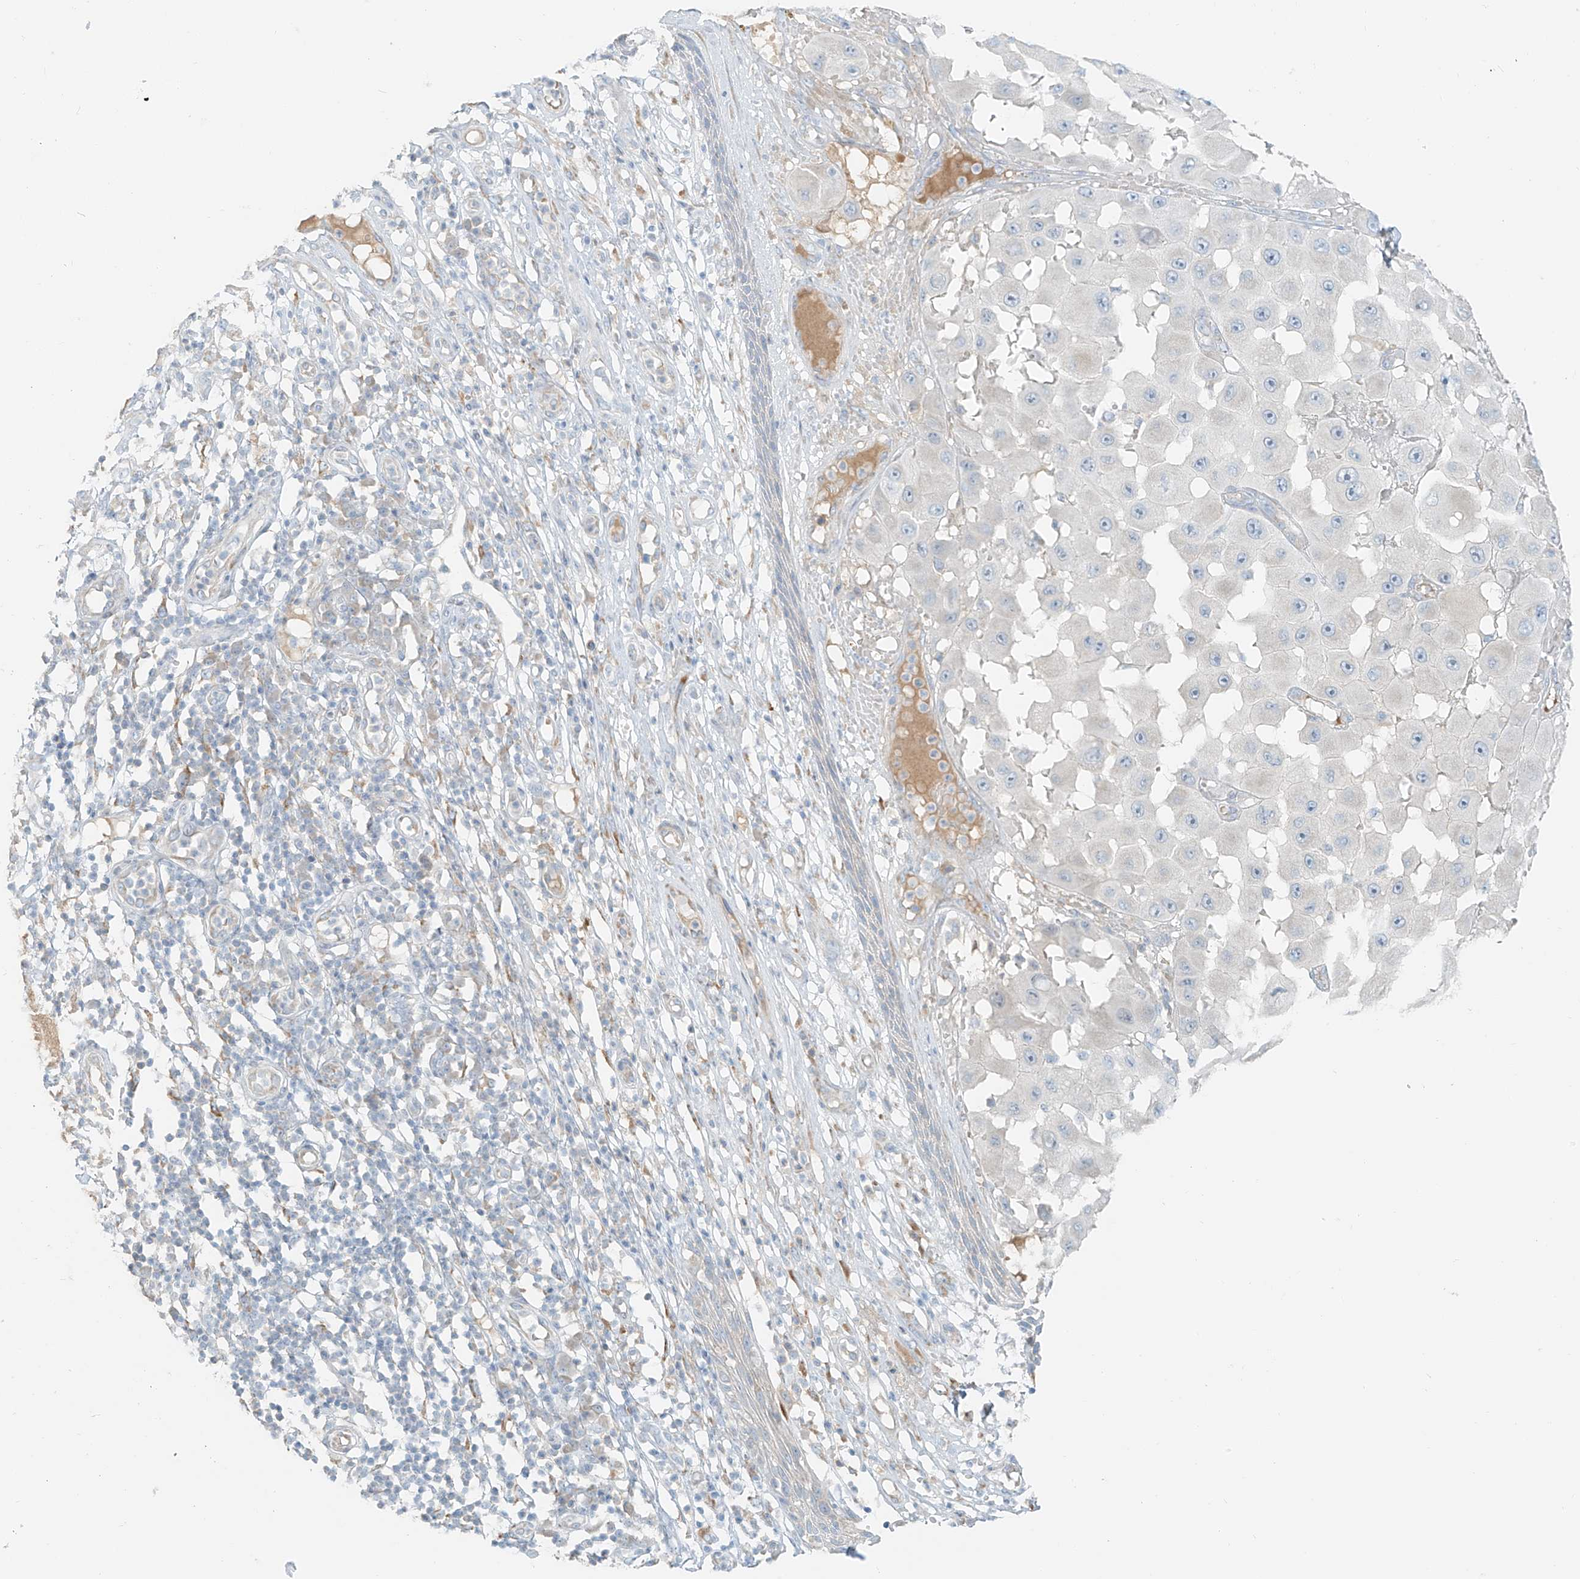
{"staining": {"intensity": "negative", "quantity": "none", "location": "none"}, "tissue": "melanoma", "cell_type": "Tumor cells", "image_type": "cancer", "snomed": [{"axis": "morphology", "description": "Malignant melanoma, NOS"}, {"axis": "topography", "description": "Skin"}], "caption": "Human malignant melanoma stained for a protein using IHC shows no staining in tumor cells.", "gene": "FSTL1", "patient": {"sex": "female", "age": 81}}